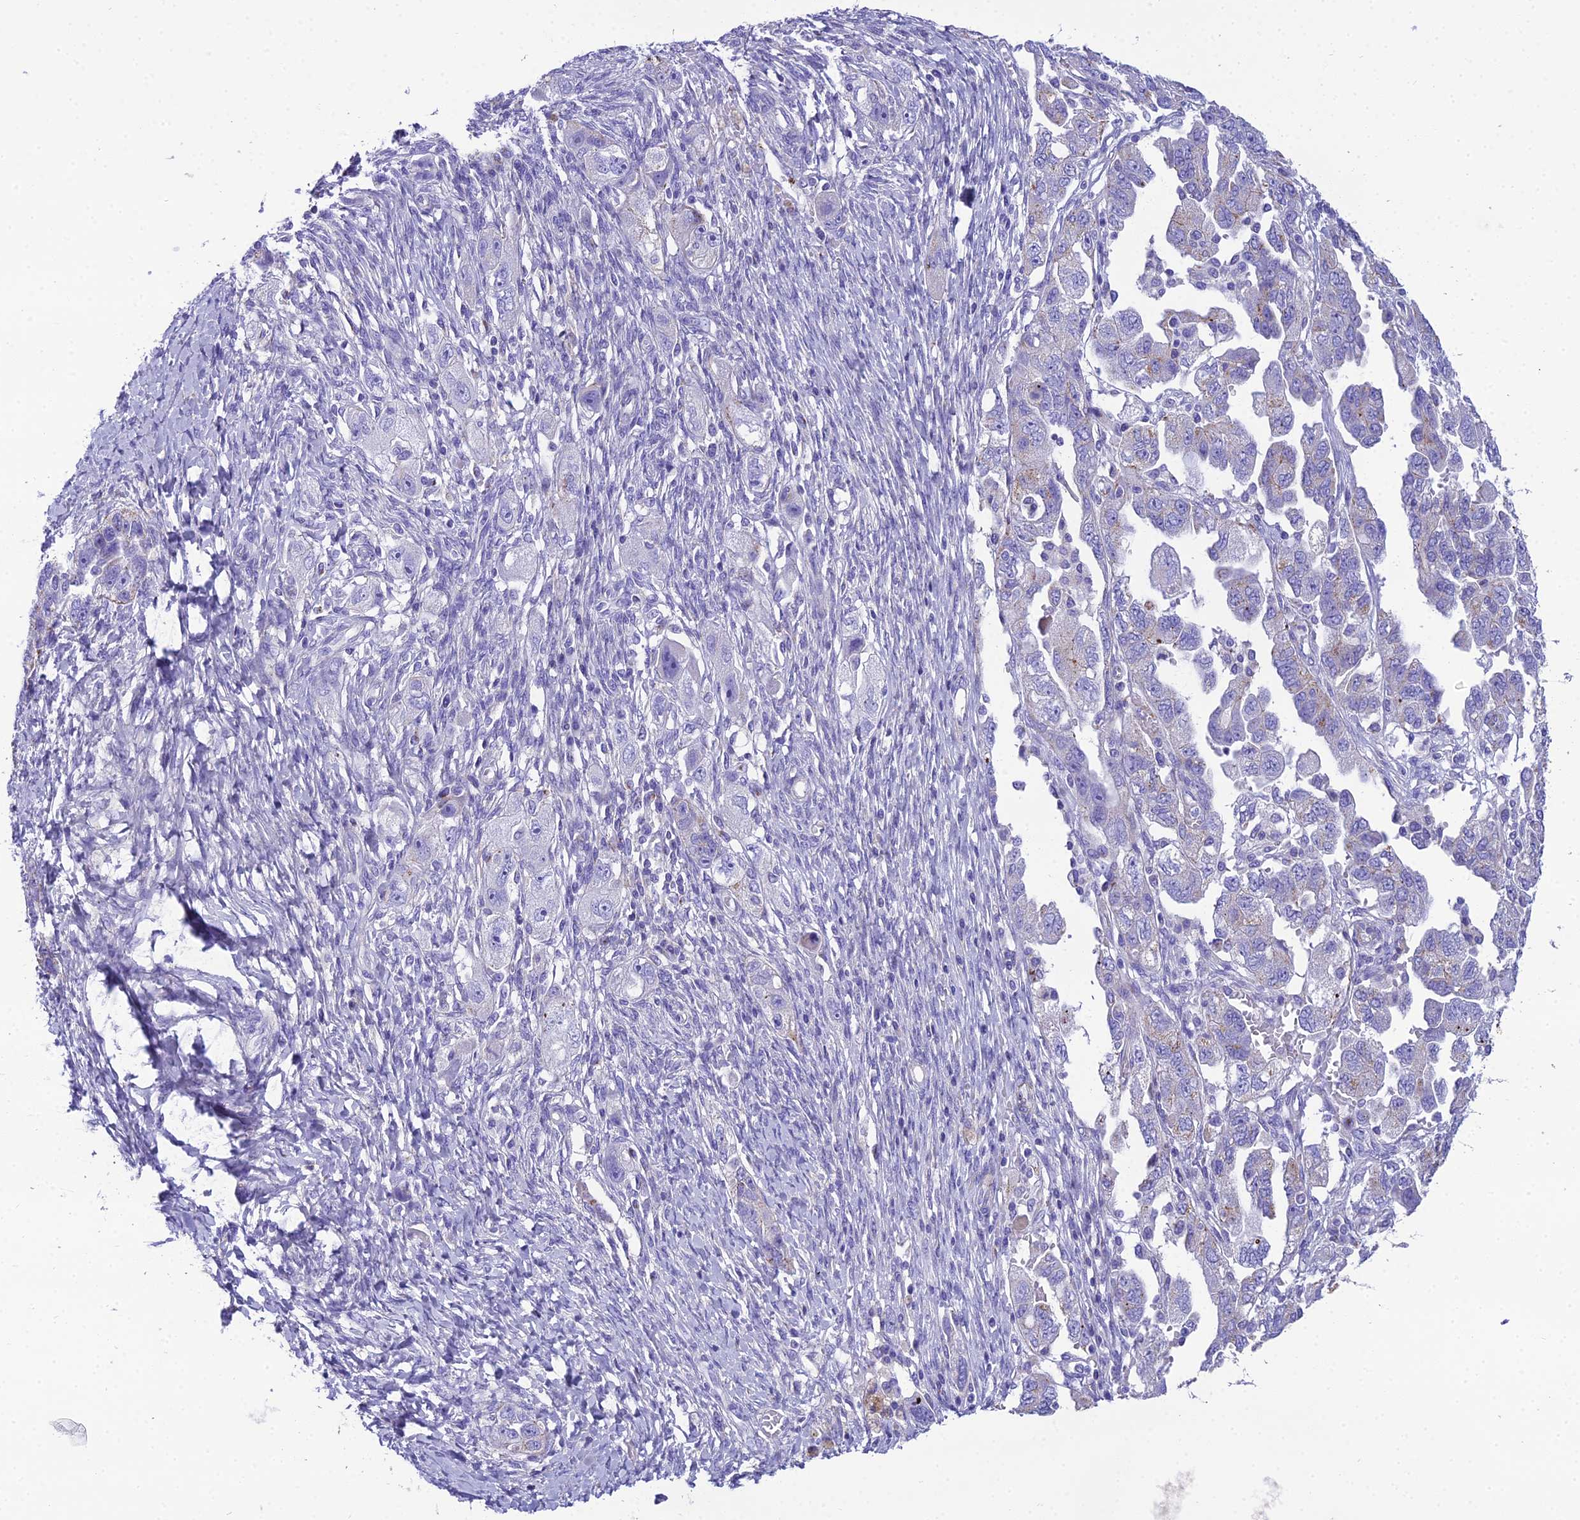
{"staining": {"intensity": "negative", "quantity": "none", "location": "none"}, "tissue": "ovarian cancer", "cell_type": "Tumor cells", "image_type": "cancer", "snomed": [{"axis": "morphology", "description": "Carcinoma, NOS"}, {"axis": "morphology", "description": "Cystadenocarcinoma, serous, NOS"}, {"axis": "topography", "description": "Ovary"}], "caption": "Tumor cells show no significant protein positivity in ovarian serous cystadenocarcinoma. (Brightfield microscopy of DAB IHC at high magnification).", "gene": "GFRA1", "patient": {"sex": "female", "age": 69}}